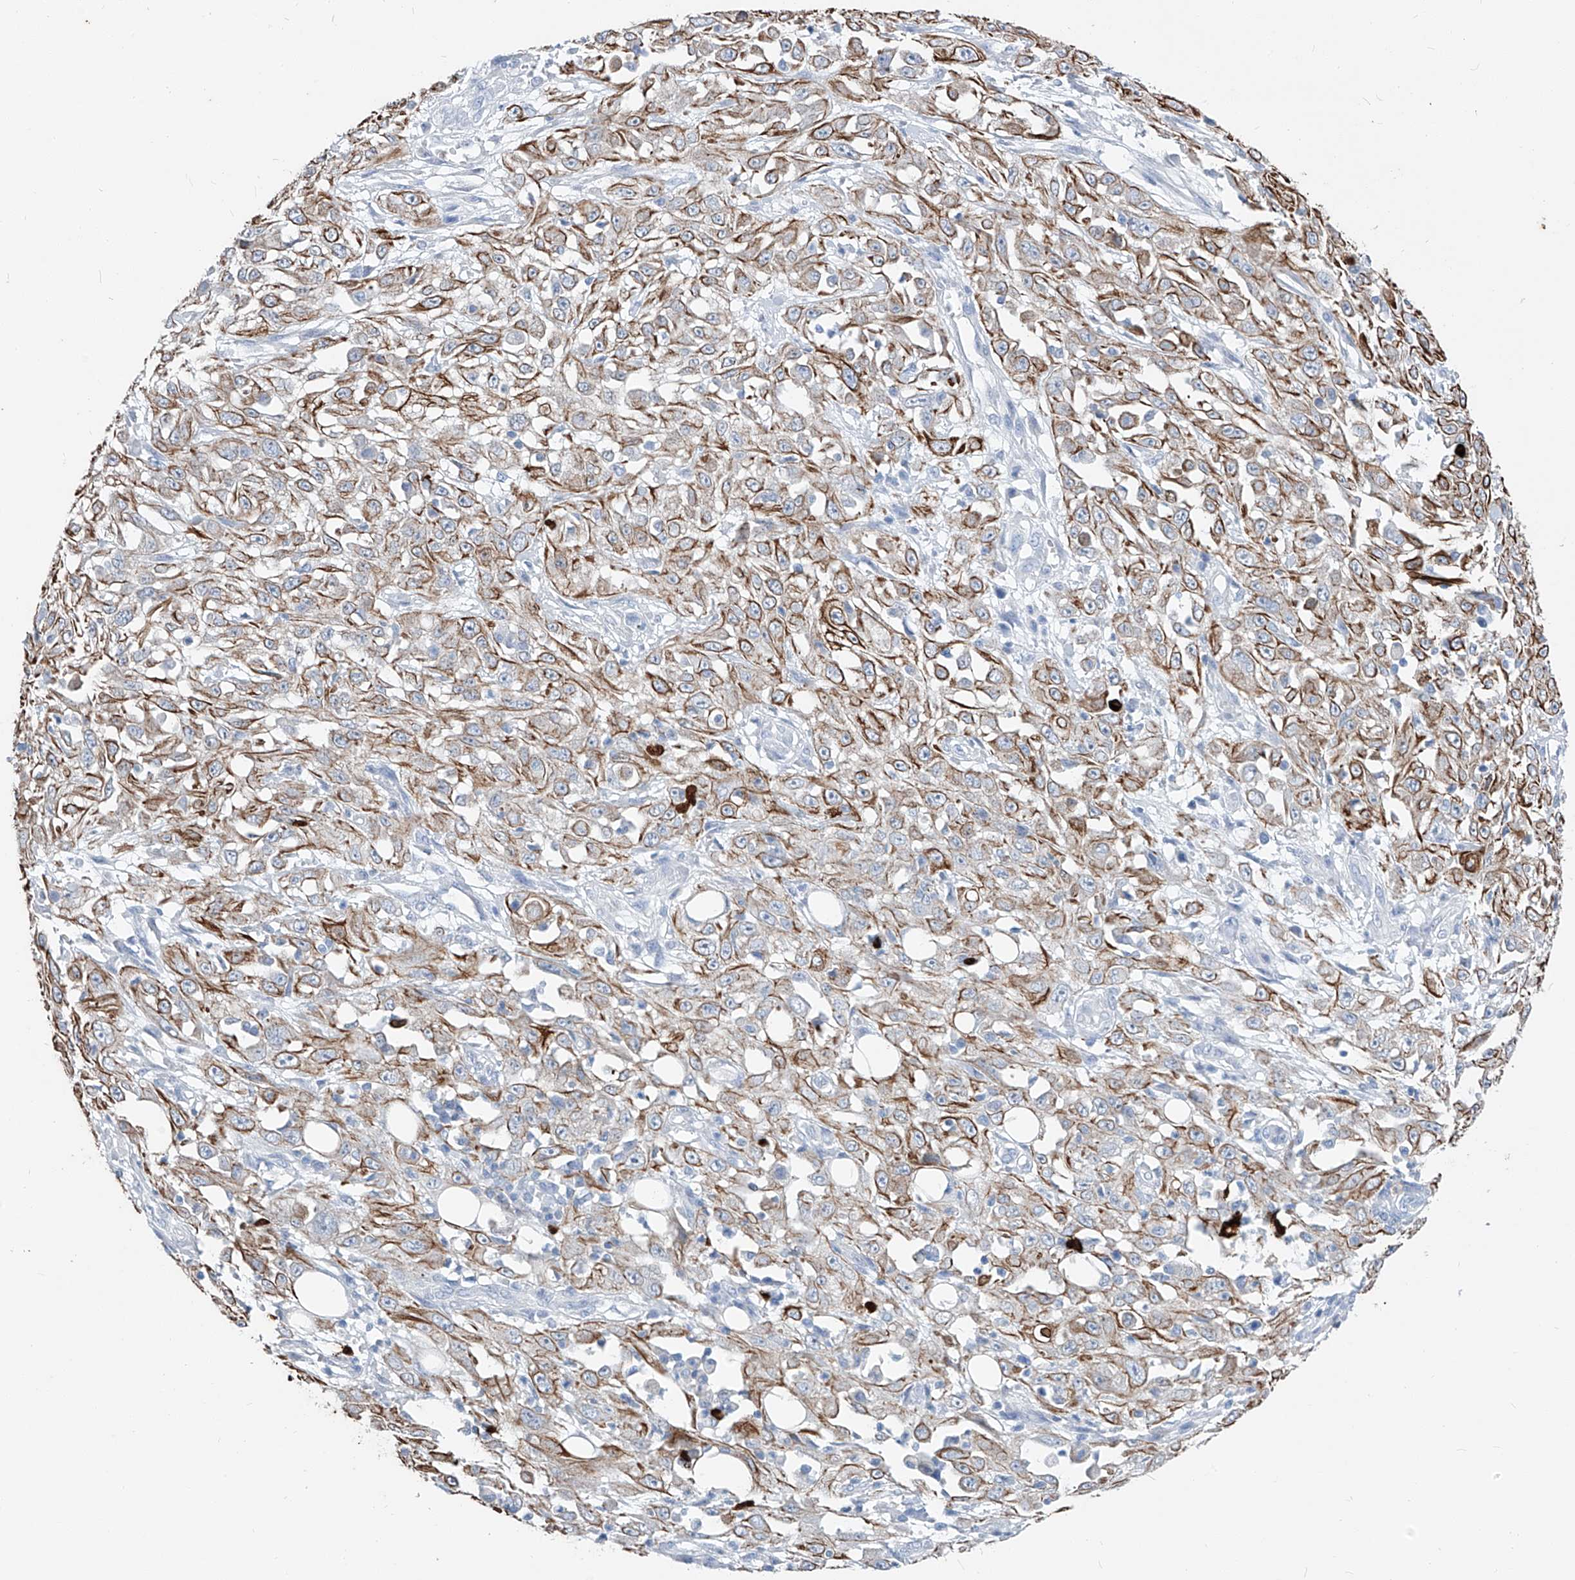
{"staining": {"intensity": "moderate", "quantity": "25%-75%", "location": "cytoplasmic/membranous"}, "tissue": "skin cancer", "cell_type": "Tumor cells", "image_type": "cancer", "snomed": [{"axis": "morphology", "description": "Squamous cell carcinoma, NOS"}, {"axis": "morphology", "description": "Squamous cell carcinoma, metastatic, NOS"}, {"axis": "topography", "description": "Skin"}, {"axis": "topography", "description": "Lymph node"}], "caption": "Protein staining shows moderate cytoplasmic/membranous expression in approximately 25%-75% of tumor cells in skin cancer (metastatic squamous cell carcinoma).", "gene": "FRS3", "patient": {"sex": "male", "age": 75}}